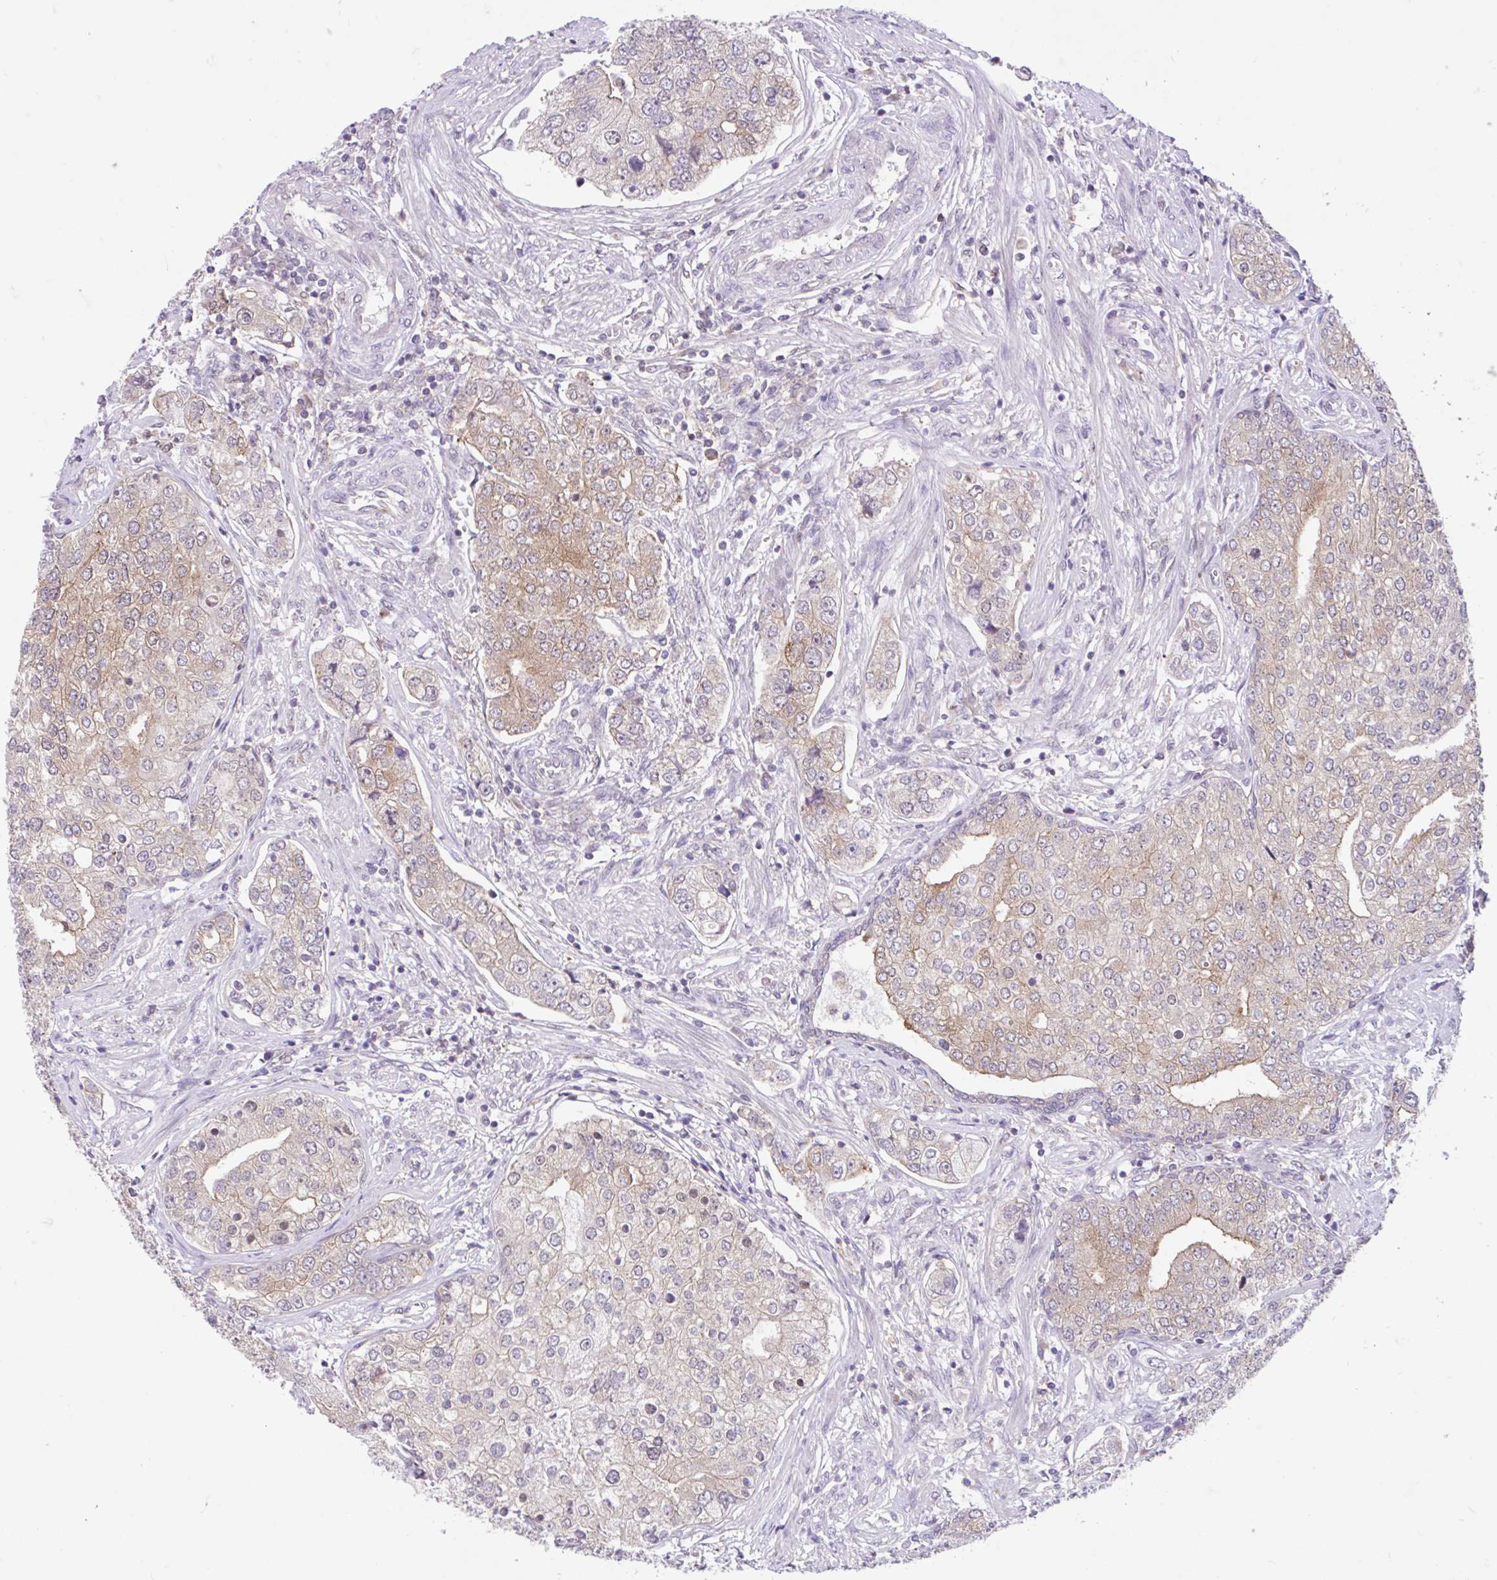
{"staining": {"intensity": "moderate", "quantity": "25%-75%", "location": "cytoplasmic/membranous"}, "tissue": "prostate cancer", "cell_type": "Tumor cells", "image_type": "cancer", "snomed": [{"axis": "morphology", "description": "Adenocarcinoma, High grade"}, {"axis": "topography", "description": "Prostate"}], "caption": "IHC of prostate cancer shows medium levels of moderate cytoplasmic/membranous staining in about 25%-75% of tumor cells.", "gene": "RALBP1", "patient": {"sex": "male", "age": 60}}